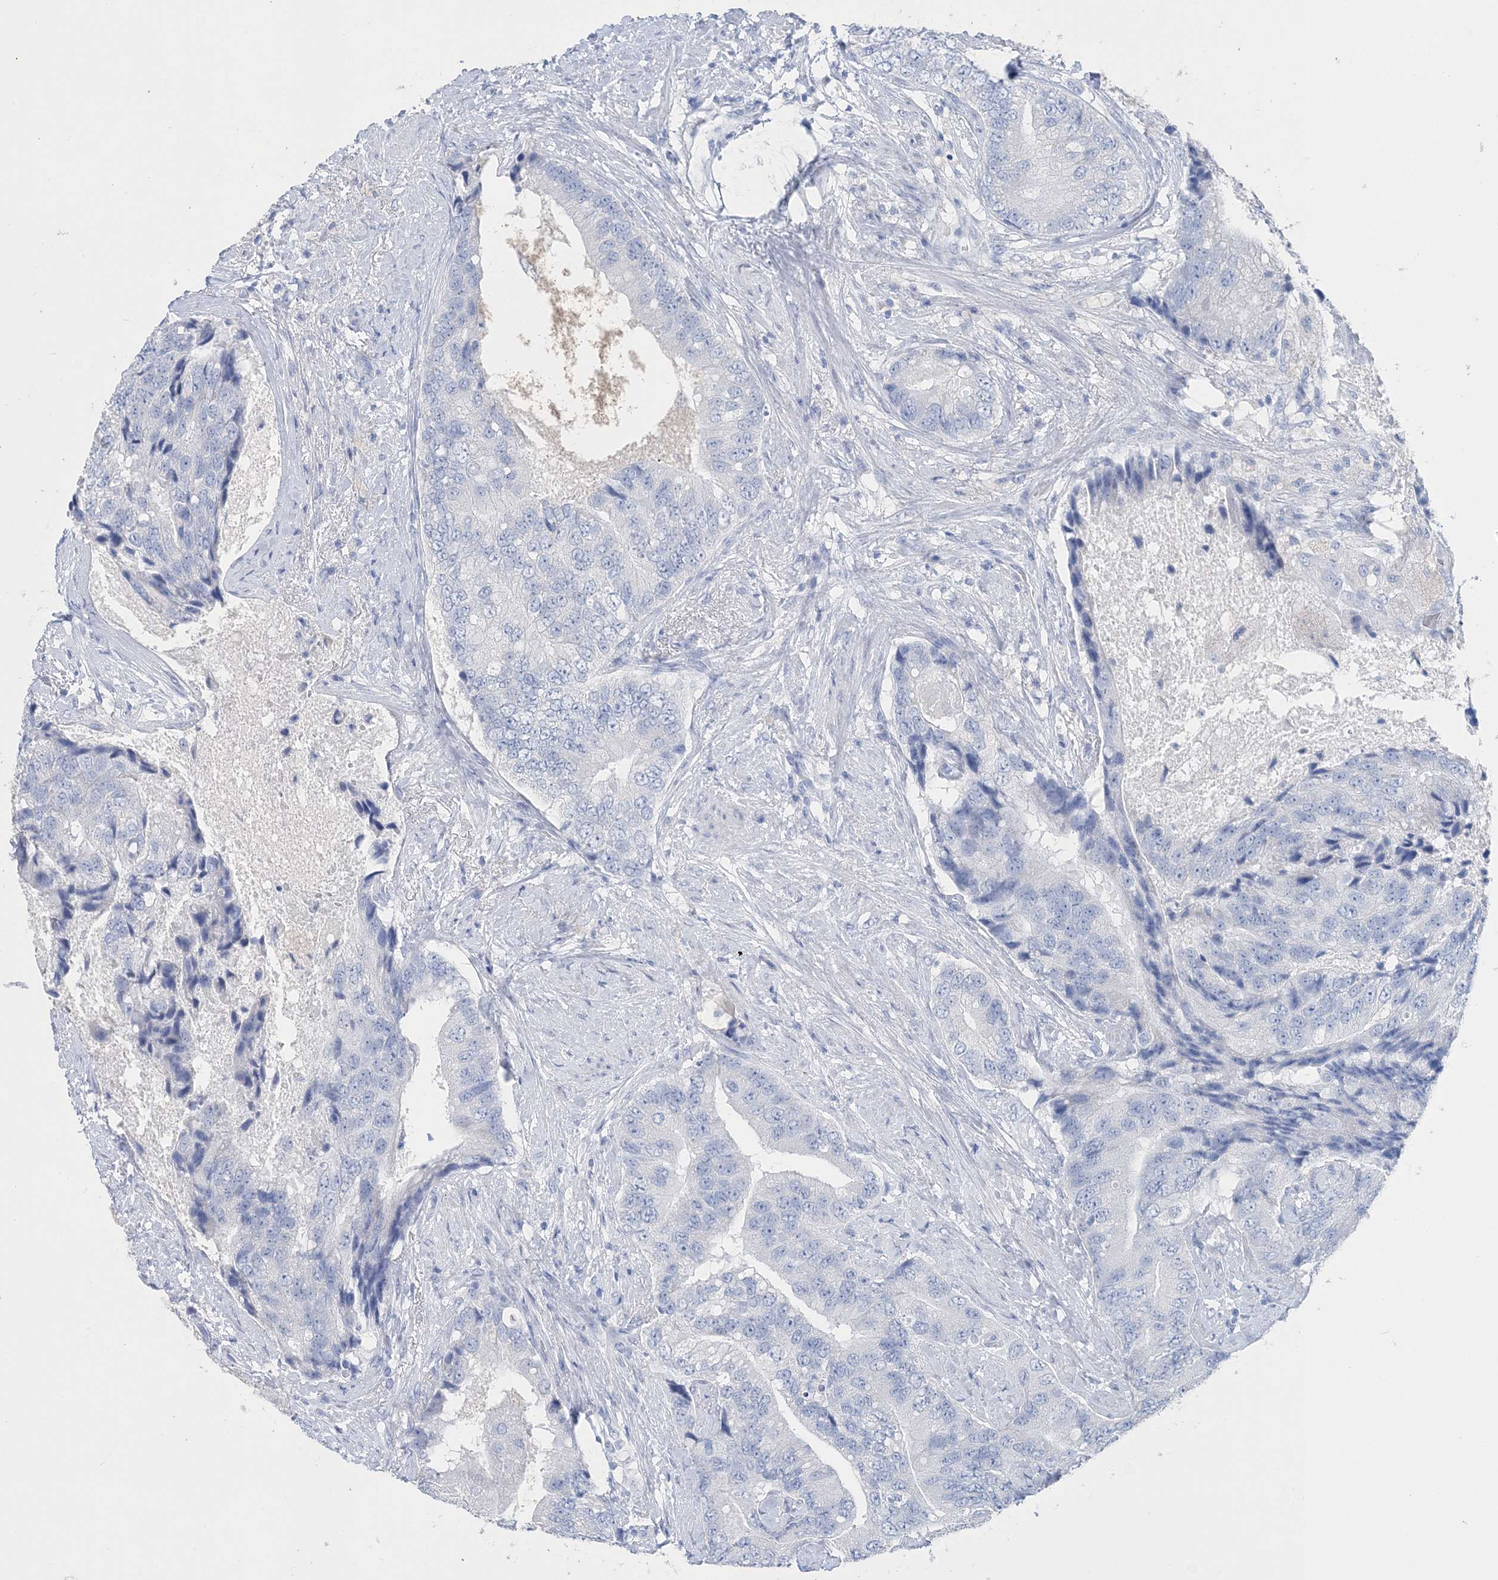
{"staining": {"intensity": "negative", "quantity": "none", "location": "none"}, "tissue": "prostate cancer", "cell_type": "Tumor cells", "image_type": "cancer", "snomed": [{"axis": "morphology", "description": "Adenocarcinoma, High grade"}, {"axis": "topography", "description": "Prostate"}], "caption": "Prostate adenocarcinoma (high-grade) was stained to show a protein in brown. There is no significant staining in tumor cells.", "gene": "TSPYL6", "patient": {"sex": "male", "age": 70}}